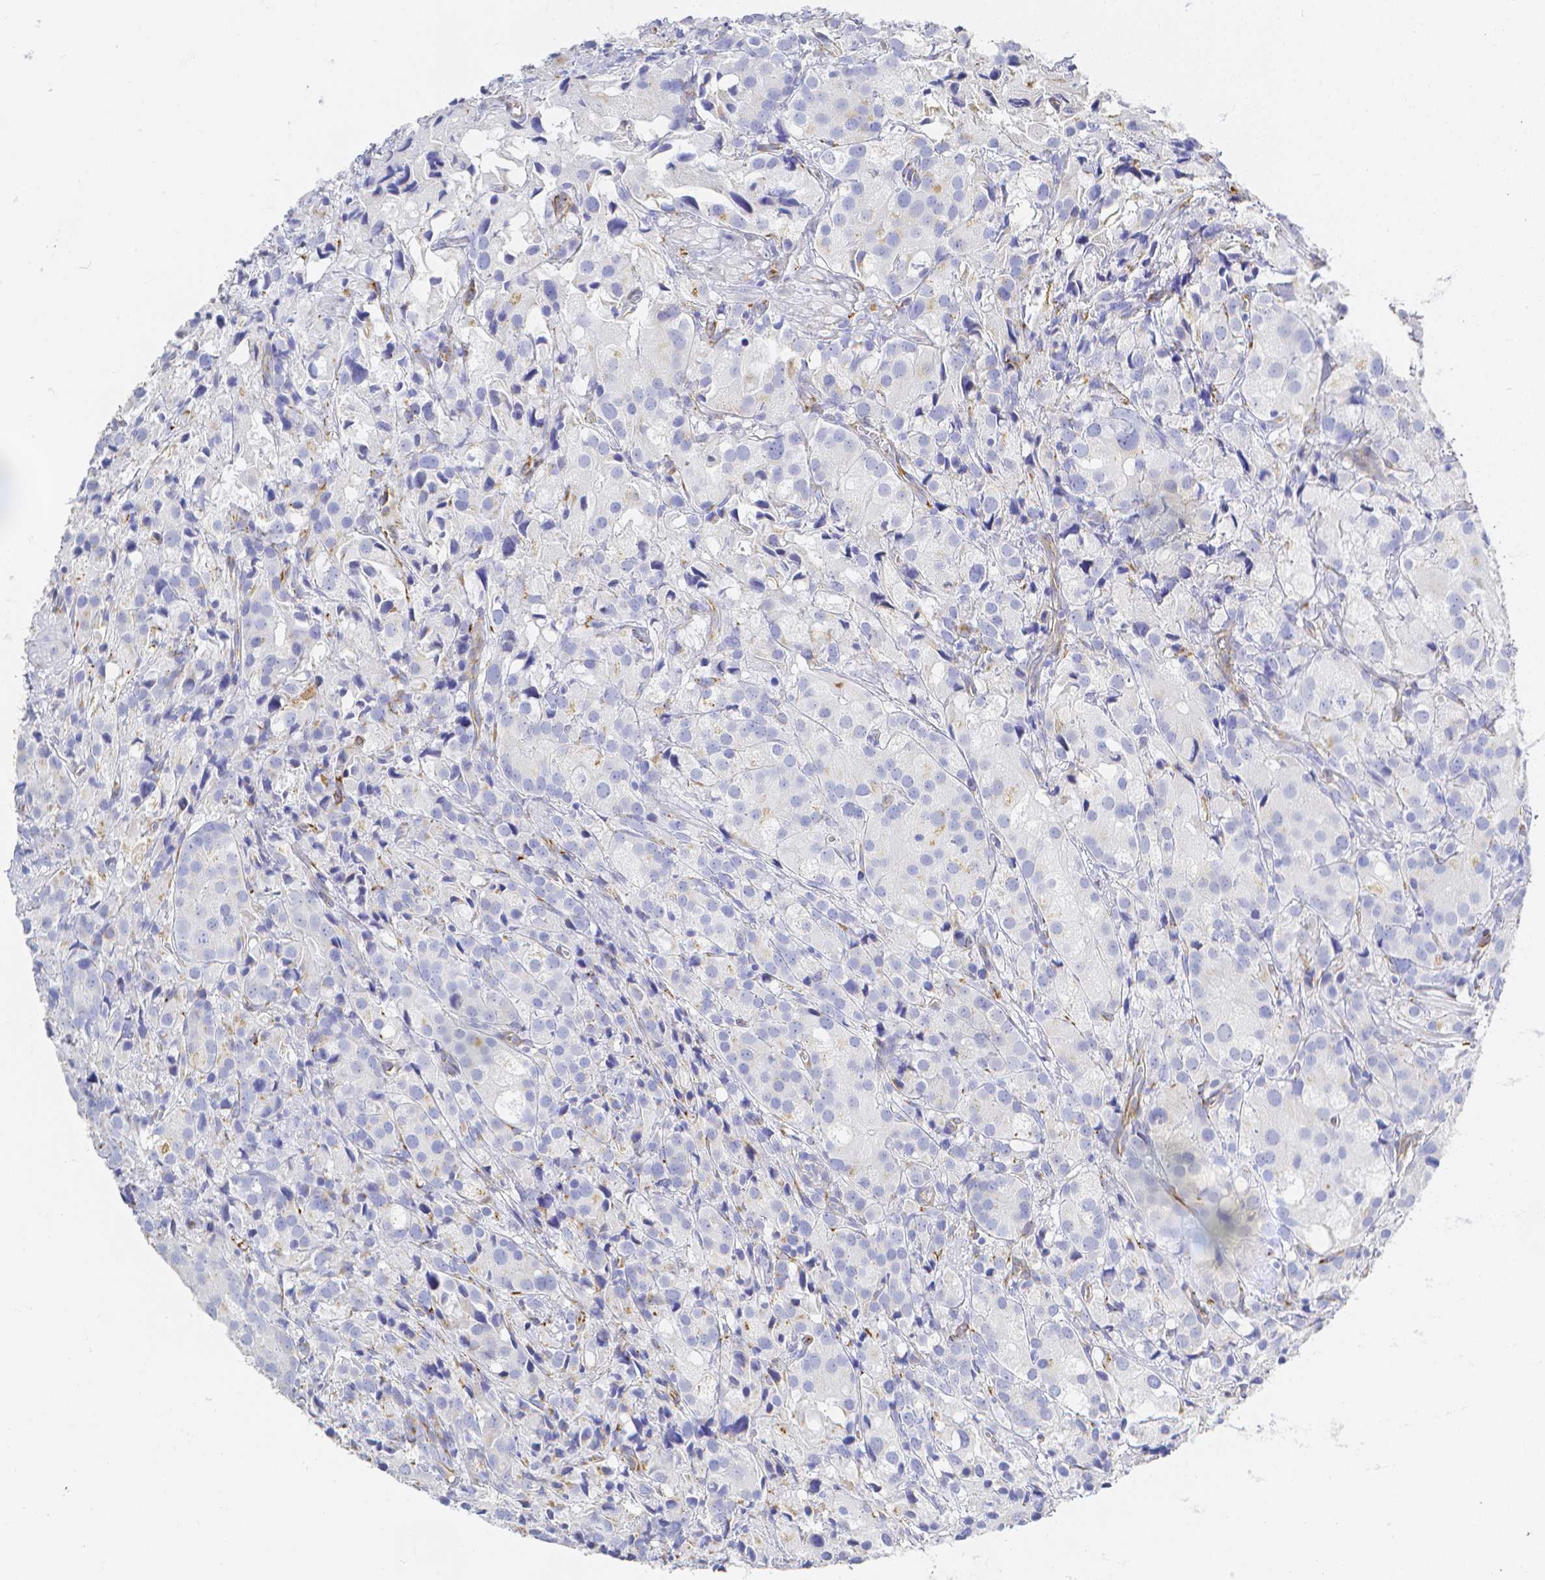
{"staining": {"intensity": "negative", "quantity": "none", "location": "none"}, "tissue": "prostate cancer", "cell_type": "Tumor cells", "image_type": "cancer", "snomed": [{"axis": "morphology", "description": "Adenocarcinoma, High grade"}, {"axis": "topography", "description": "Prostate"}], "caption": "Immunohistochemistry (IHC) histopathology image of human prostate high-grade adenocarcinoma stained for a protein (brown), which reveals no expression in tumor cells.", "gene": "SMURF1", "patient": {"sex": "male", "age": 86}}